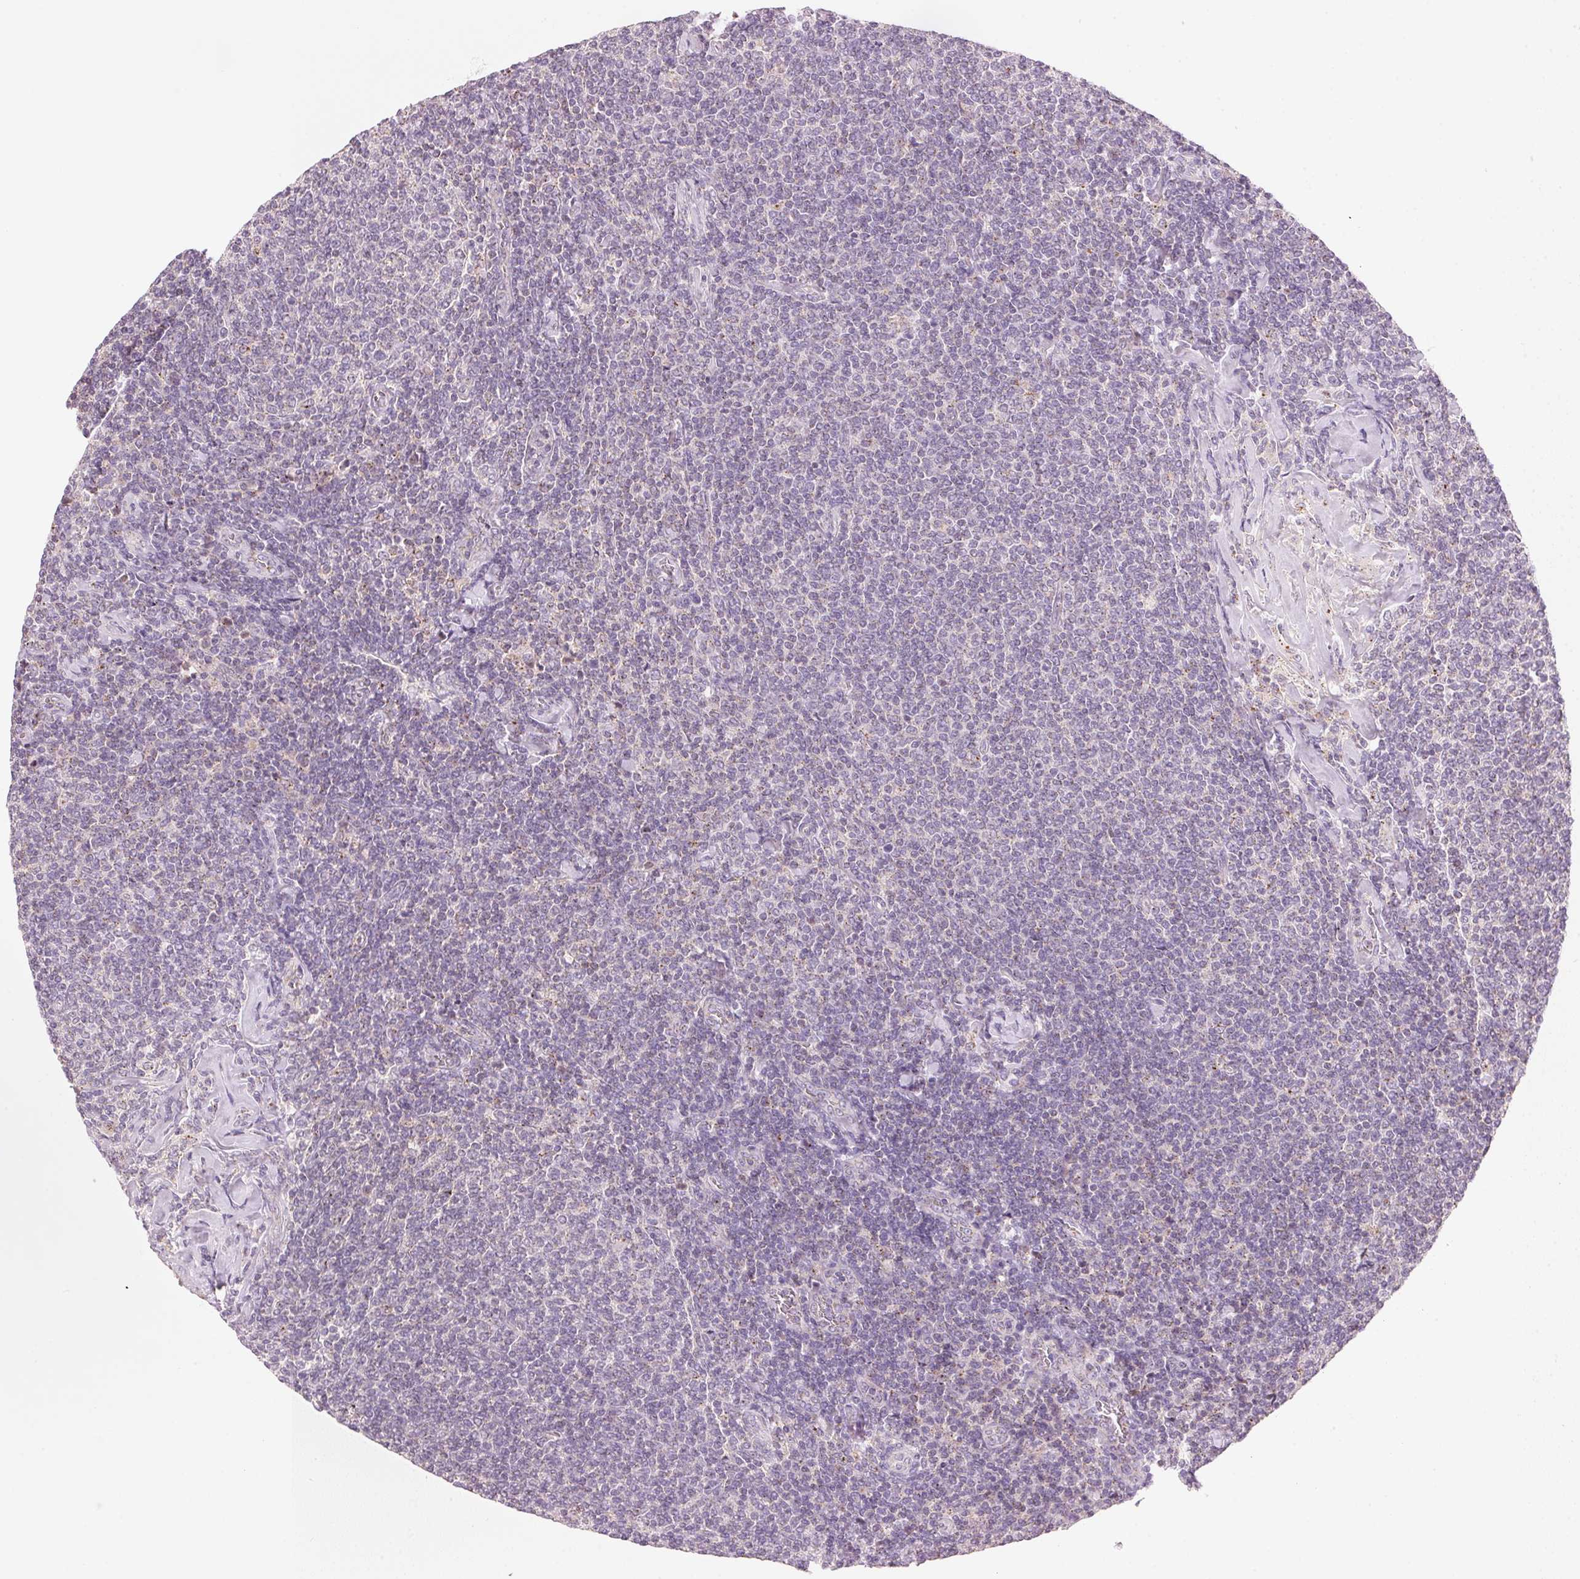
{"staining": {"intensity": "negative", "quantity": "none", "location": "none"}, "tissue": "lymphoma", "cell_type": "Tumor cells", "image_type": "cancer", "snomed": [{"axis": "morphology", "description": "Malignant lymphoma, non-Hodgkin's type, Low grade"}, {"axis": "topography", "description": "Lymph node"}], "caption": "An image of lymphoma stained for a protein shows no brown staining in tumor cells.", "gene": "HOXB13", "patient": {"sex": "male", "age": 52}}